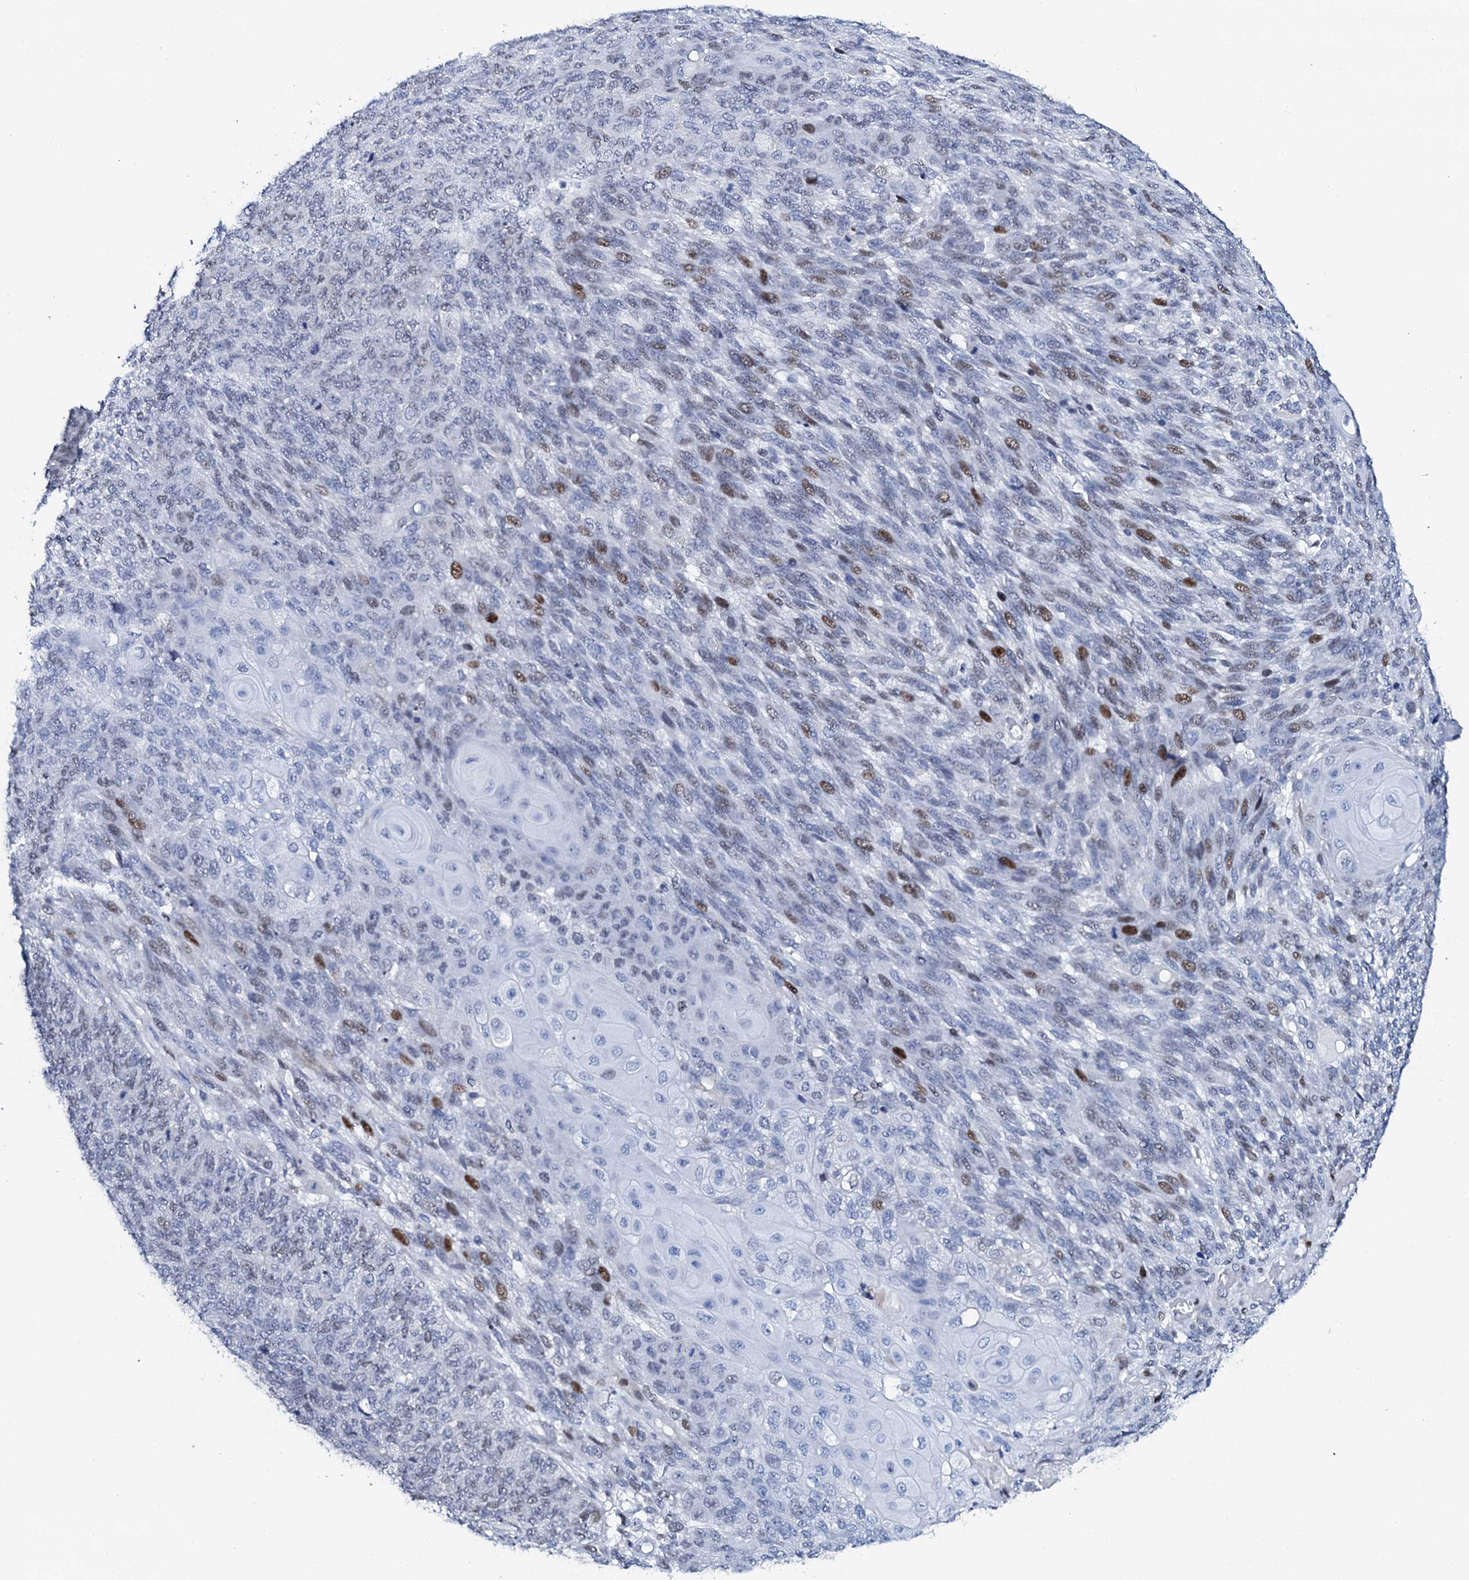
{"staining": {"intensity": "moderate", "quantity": "<25%", "location": "nuclear"}, "tissue": "endometrial cancer", "cell_type": "Tumor cells", "image_type": "cancer", "snomed": [{"axis": "morphology", "description": "Adenocarcinoma, NOS"}, {"axis": "topography", "description": "Endometrium"}], "caption": "This is a histology image of immunohistochemistry (IHC) staining of endometrial adenocarcinoma, which shows moderate staining in the nuclear of tumor cells.", "gene": "NUDT13", "patient": {"sex": "female", "age": 32}}